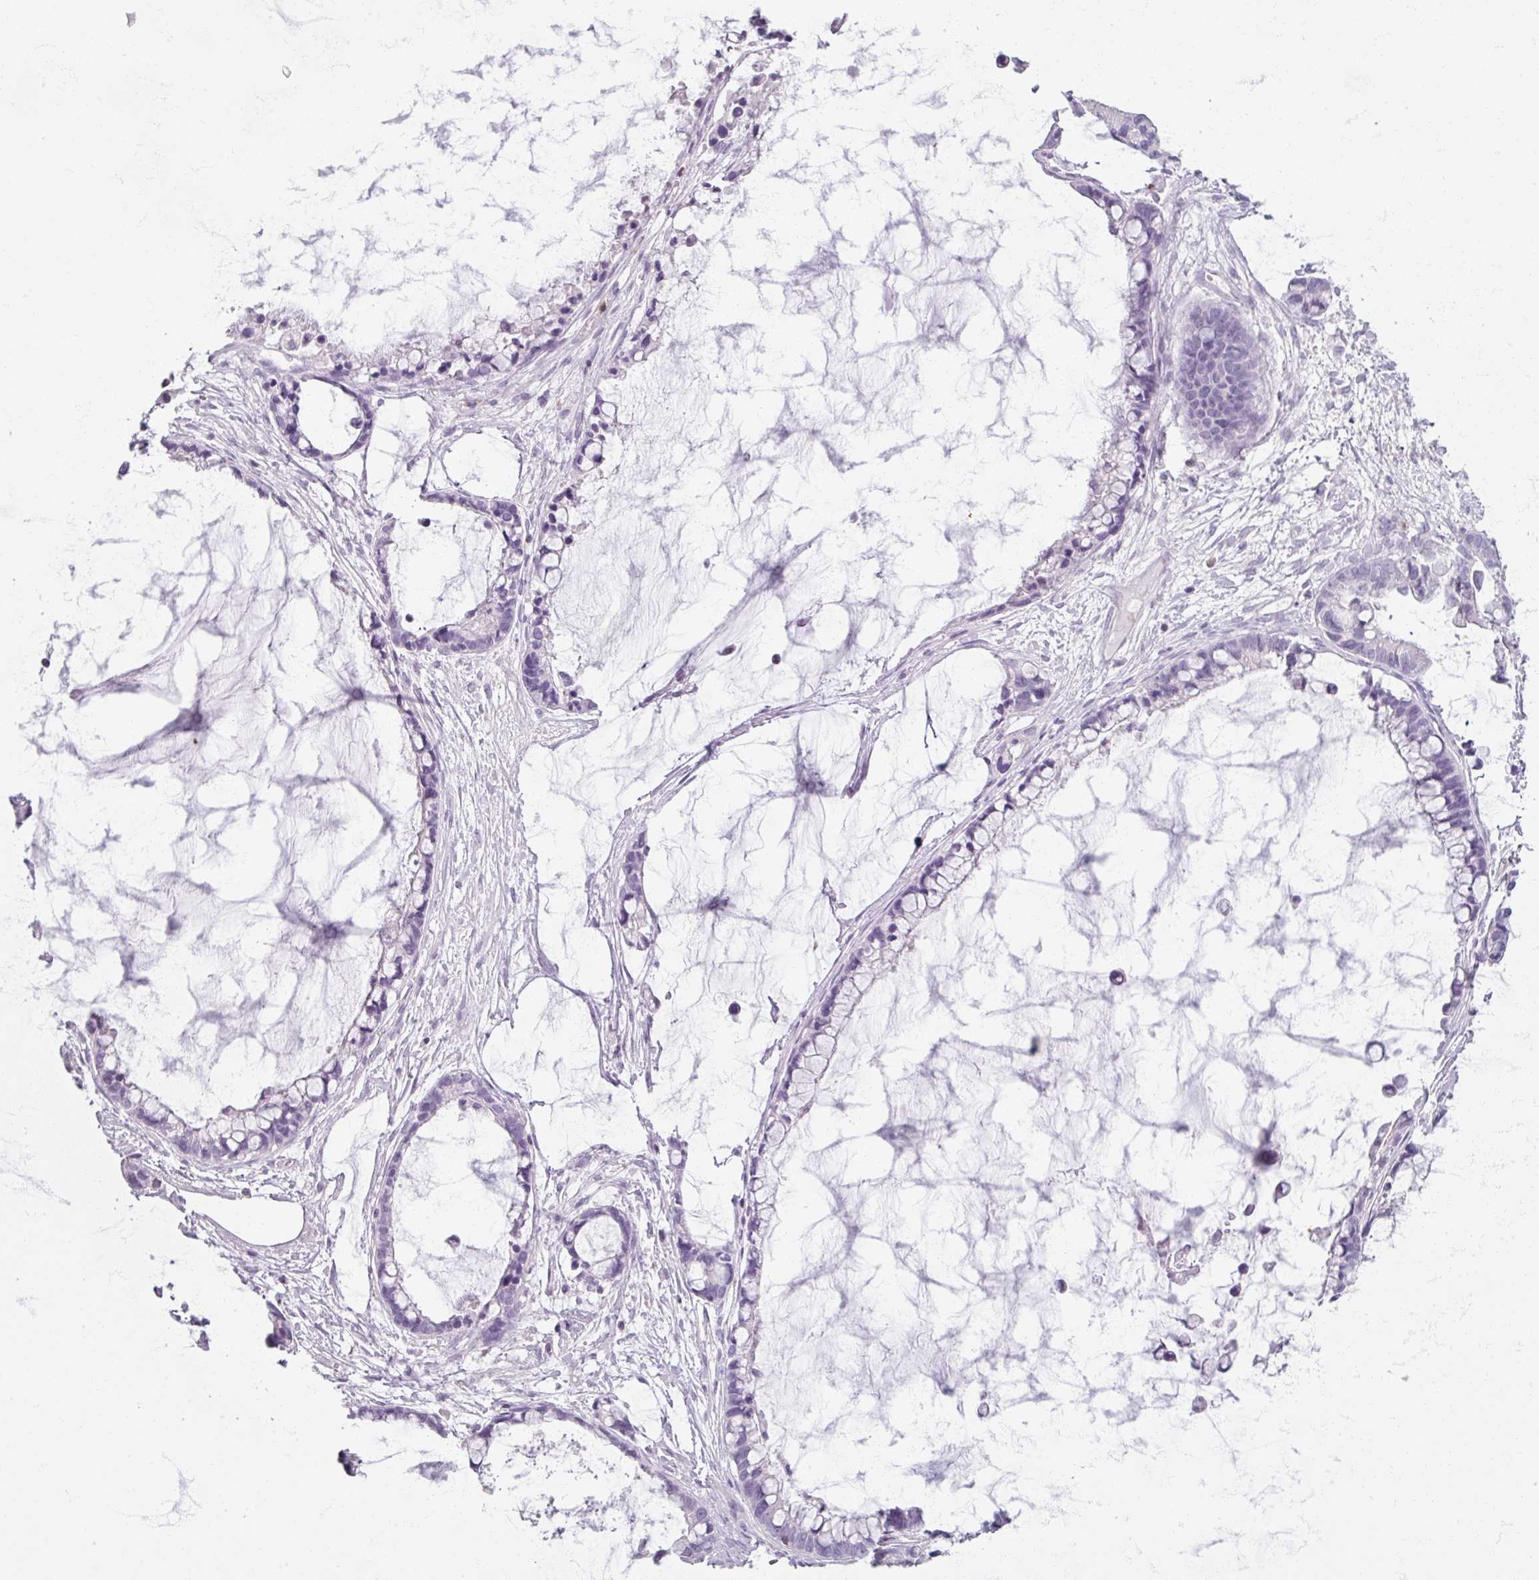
{"staining": {"intensity": "negative", "quantity": "none", "location": "none"}, "tissue": "ovarian cancer", "cell_type": "Tumor cells", "image_type": "cancer", "snomed": [{"axis": "morphology", "description": "Cystadenocarcinoma, mucinous, NOS"}, {"axis": "topography", "description": "Ovary"}], "caption": "This is a image of immunohistochemistry staining of ovarian cancer, which shows no positivity in tumor cells.", "gene": "PTPRC", "patient": {"sex": "female", "age": 63}}